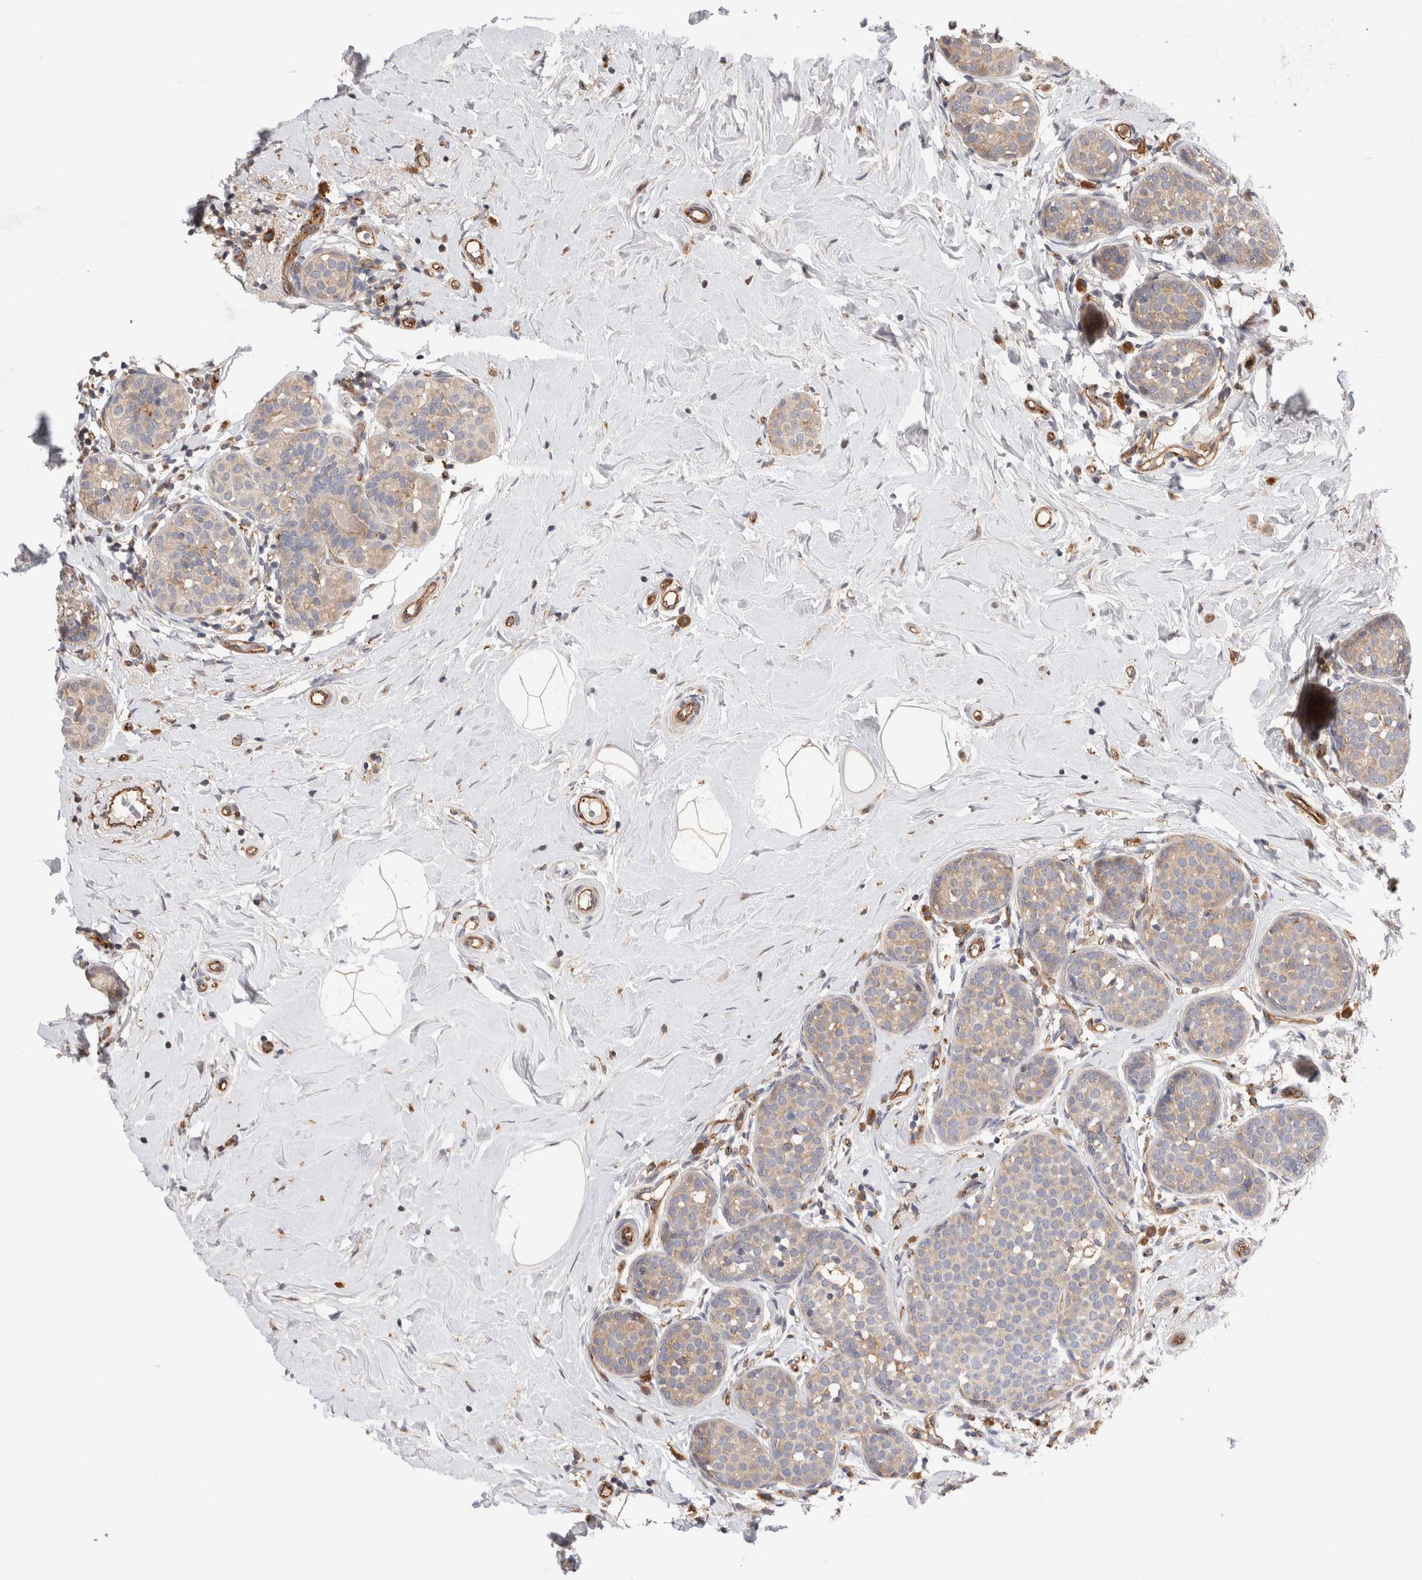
{"staining": {"intensity": "weak", "quantity": "25%-75%", "location": "cytoplasmic/membranous"}, "tissue": "breast cancer", "cell_type": "Tumor cells", "image_type": "cancer", "snomed": [{"axis": "morphology", "description": "Lobular carcinoma, in situ"}, {"axis": "morphology", "description": "Lobular carcinoma"}, {"axis": "topography", "description": "Breast"}], "caption": "A brown stain labels weak cytoplasmic/membranous positivity of a protein in human breast cancer (lobular carcinoma in situ) tumor cells.", "gene": "BNIP2", "patient": {"sex": "female", "age": 41}}